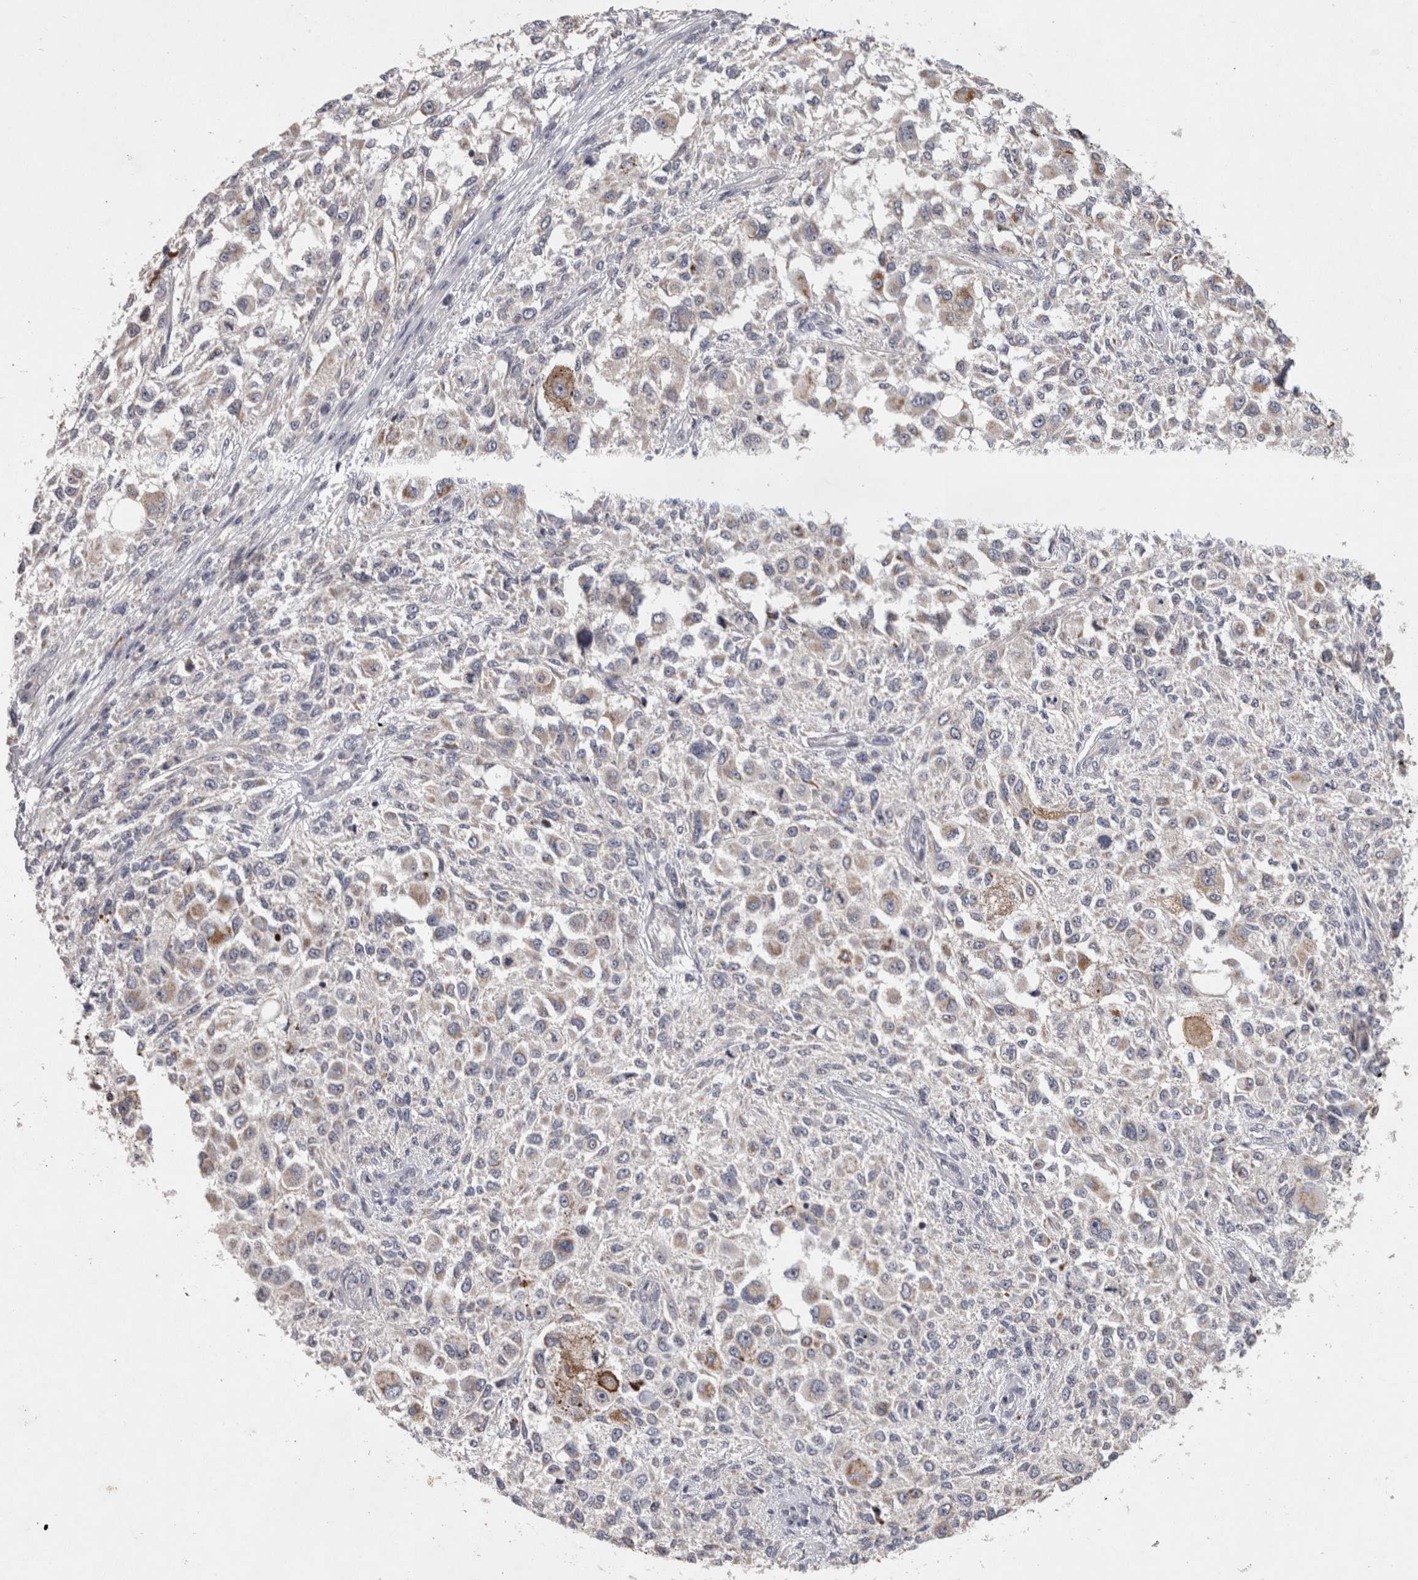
{"staining": {"intensity": "moderate", "quantity": "<25%", "location": "cytoplasmic/membranous"}, "tissue": "melanoma", "cell_type": "Tumor cells", "image_type": "cancer", "snomed": [{"axis": "morphology", "description": "Necrosis, NOS"}, {"axis": "morphology", "description": "Malignant melanoma, NOS"}, {"axis": "topography", "description": "Skin"}], "caption": "Moderate cytoplasmic/membranous protein positivity is appreciated in approximately <25% of tumor cells in malignant melanoma.", "gene": "ACAT2", "patient": {"sex": "female", "age": 87}}